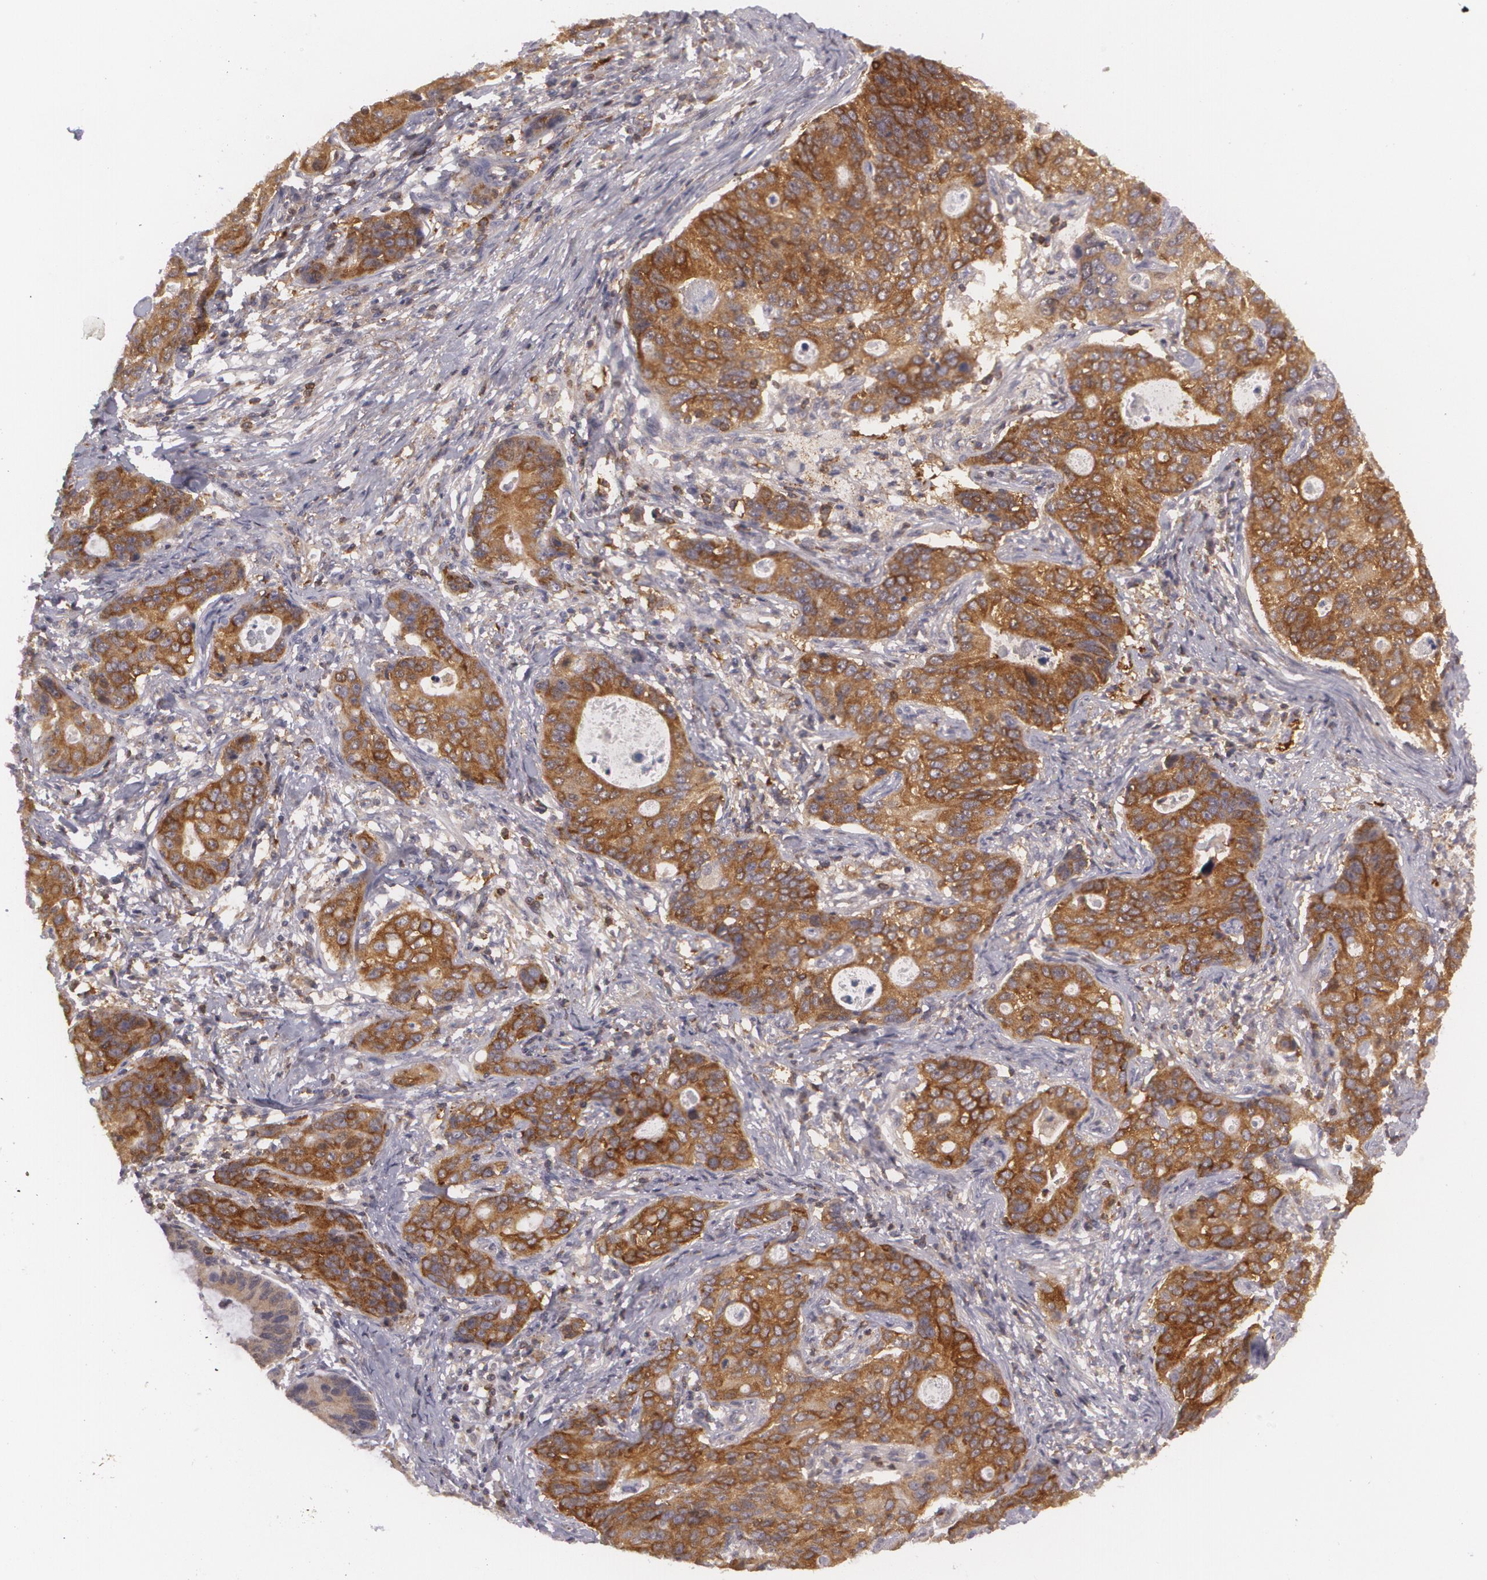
{"staining": {"intensity": "strong", "quantity": ">75%", "location": "cytoplasmic/membranous"}, "tissue": "stomach cancer", "cell_type": "Tumor cells", "image_type": "cancer", "snomed": [{"axis": "morphology", "description": "Adenocarcinoma, NOS"}, {"axis": "topography", "description": "Esophagus"}, {"axis": "topography", "description": "Stomach"}], "caption": "Stomach adenocarcinoma stained with DAB (3,3'-diaminobenzidine) IHC displays high levels of strong cytoplasmic/membranous staining in about >75% of tumor cells.", "gene": "BIN1", "patient": {"sex": "male", "age": 74}}